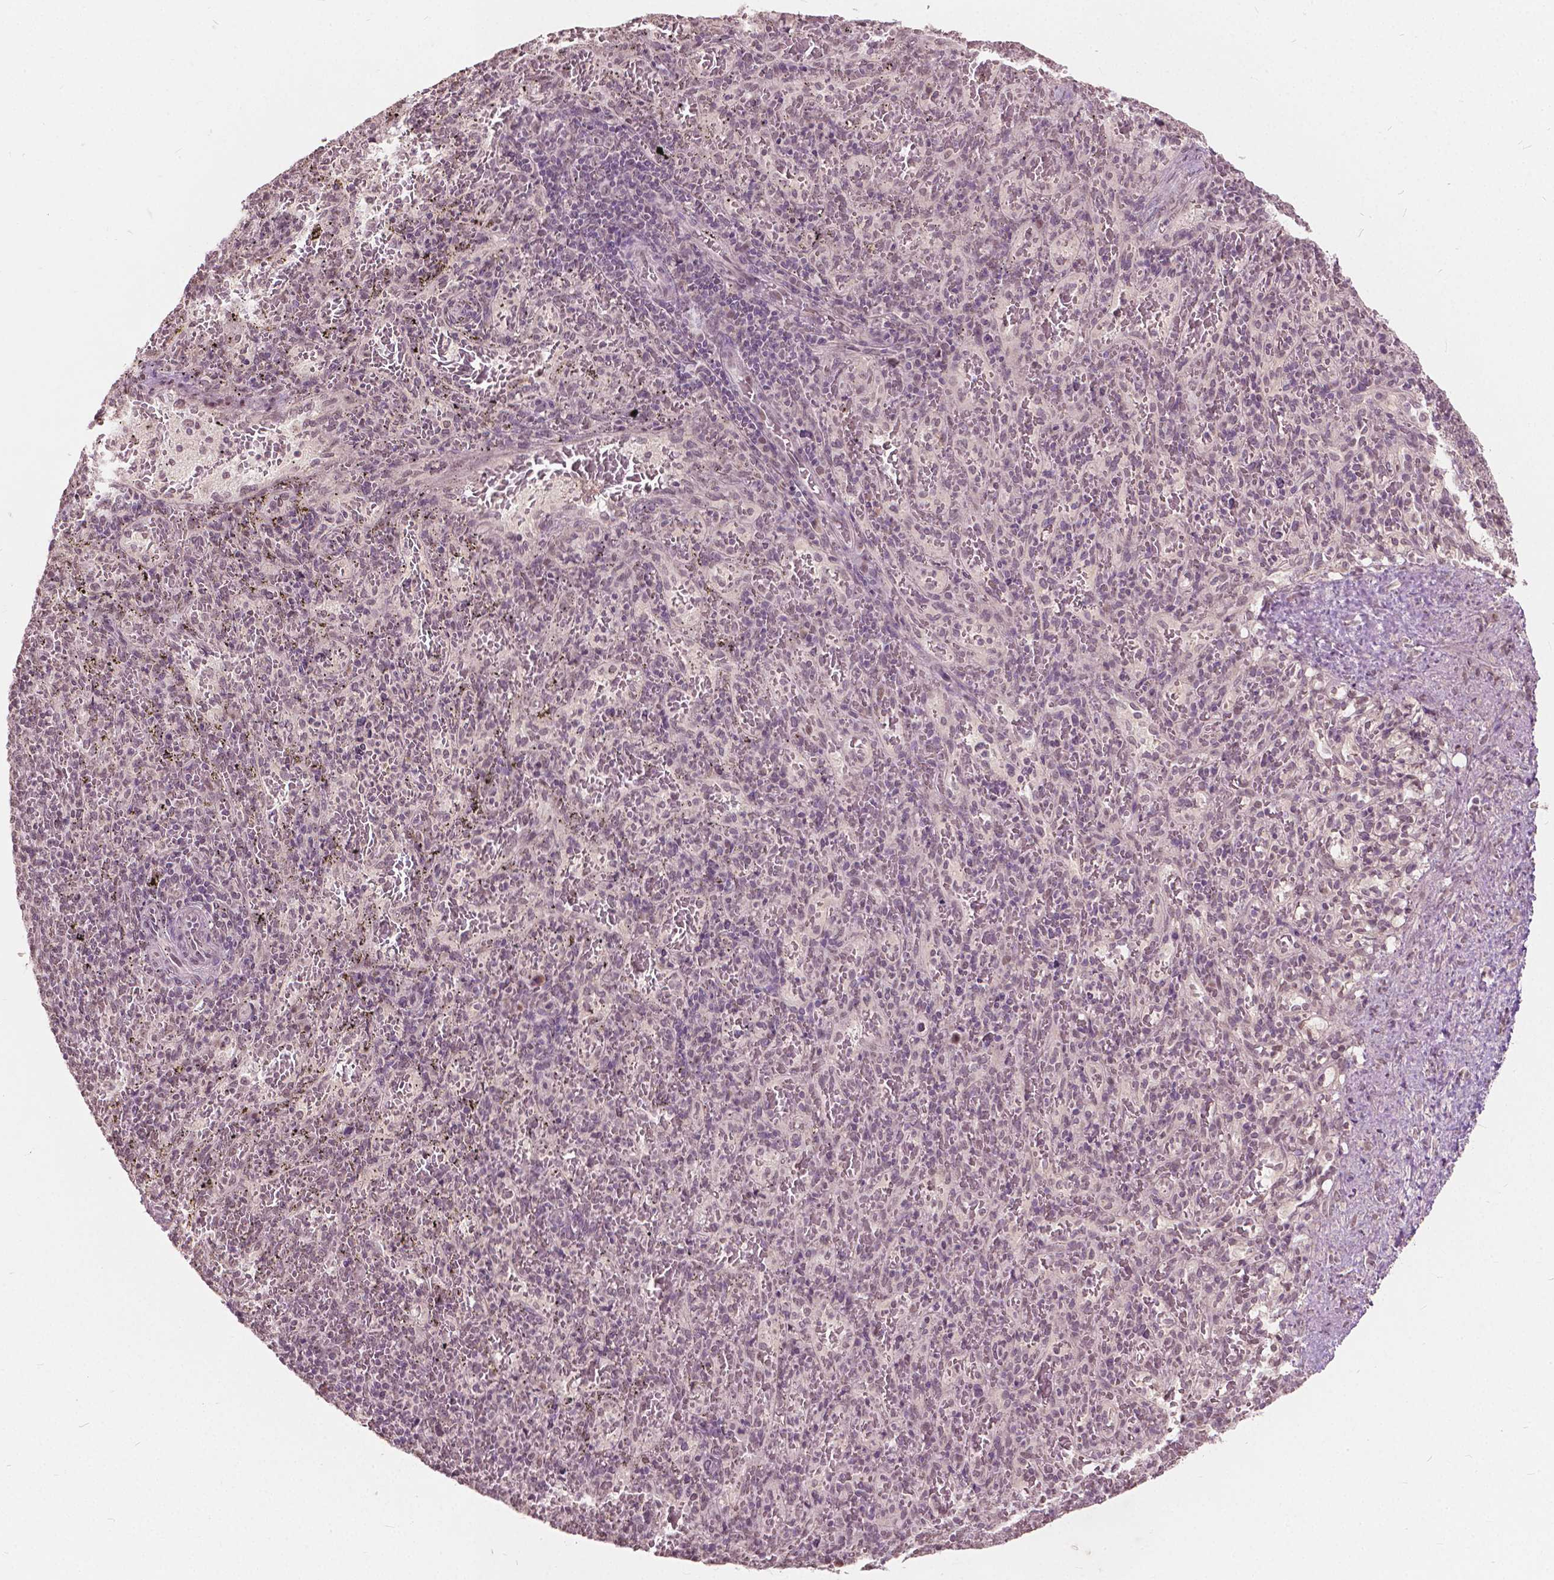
{"staining": {"intensity": "weak", "quantity": "25%-75%", "location": "nuclear"}, "tissue": "spleen", "cell_type": "Cells in red pulp", "image_type": "normal", "snomed": [{"axis": "morphology", "description": "Normal tissue, NOS"}, {"axis": "topography", "description": "Spleen"}], "caption": "A photomicrograph of spleen stained for a protein reveals weak nuclear brown staining in cells in red pulp. (DAB (3,3'-diaminobenzidine) IHC, brown staining for protein, blue staining for nuclei).", "gene": "HOXA10", "patient": {"sex": "male", "age": 57}}